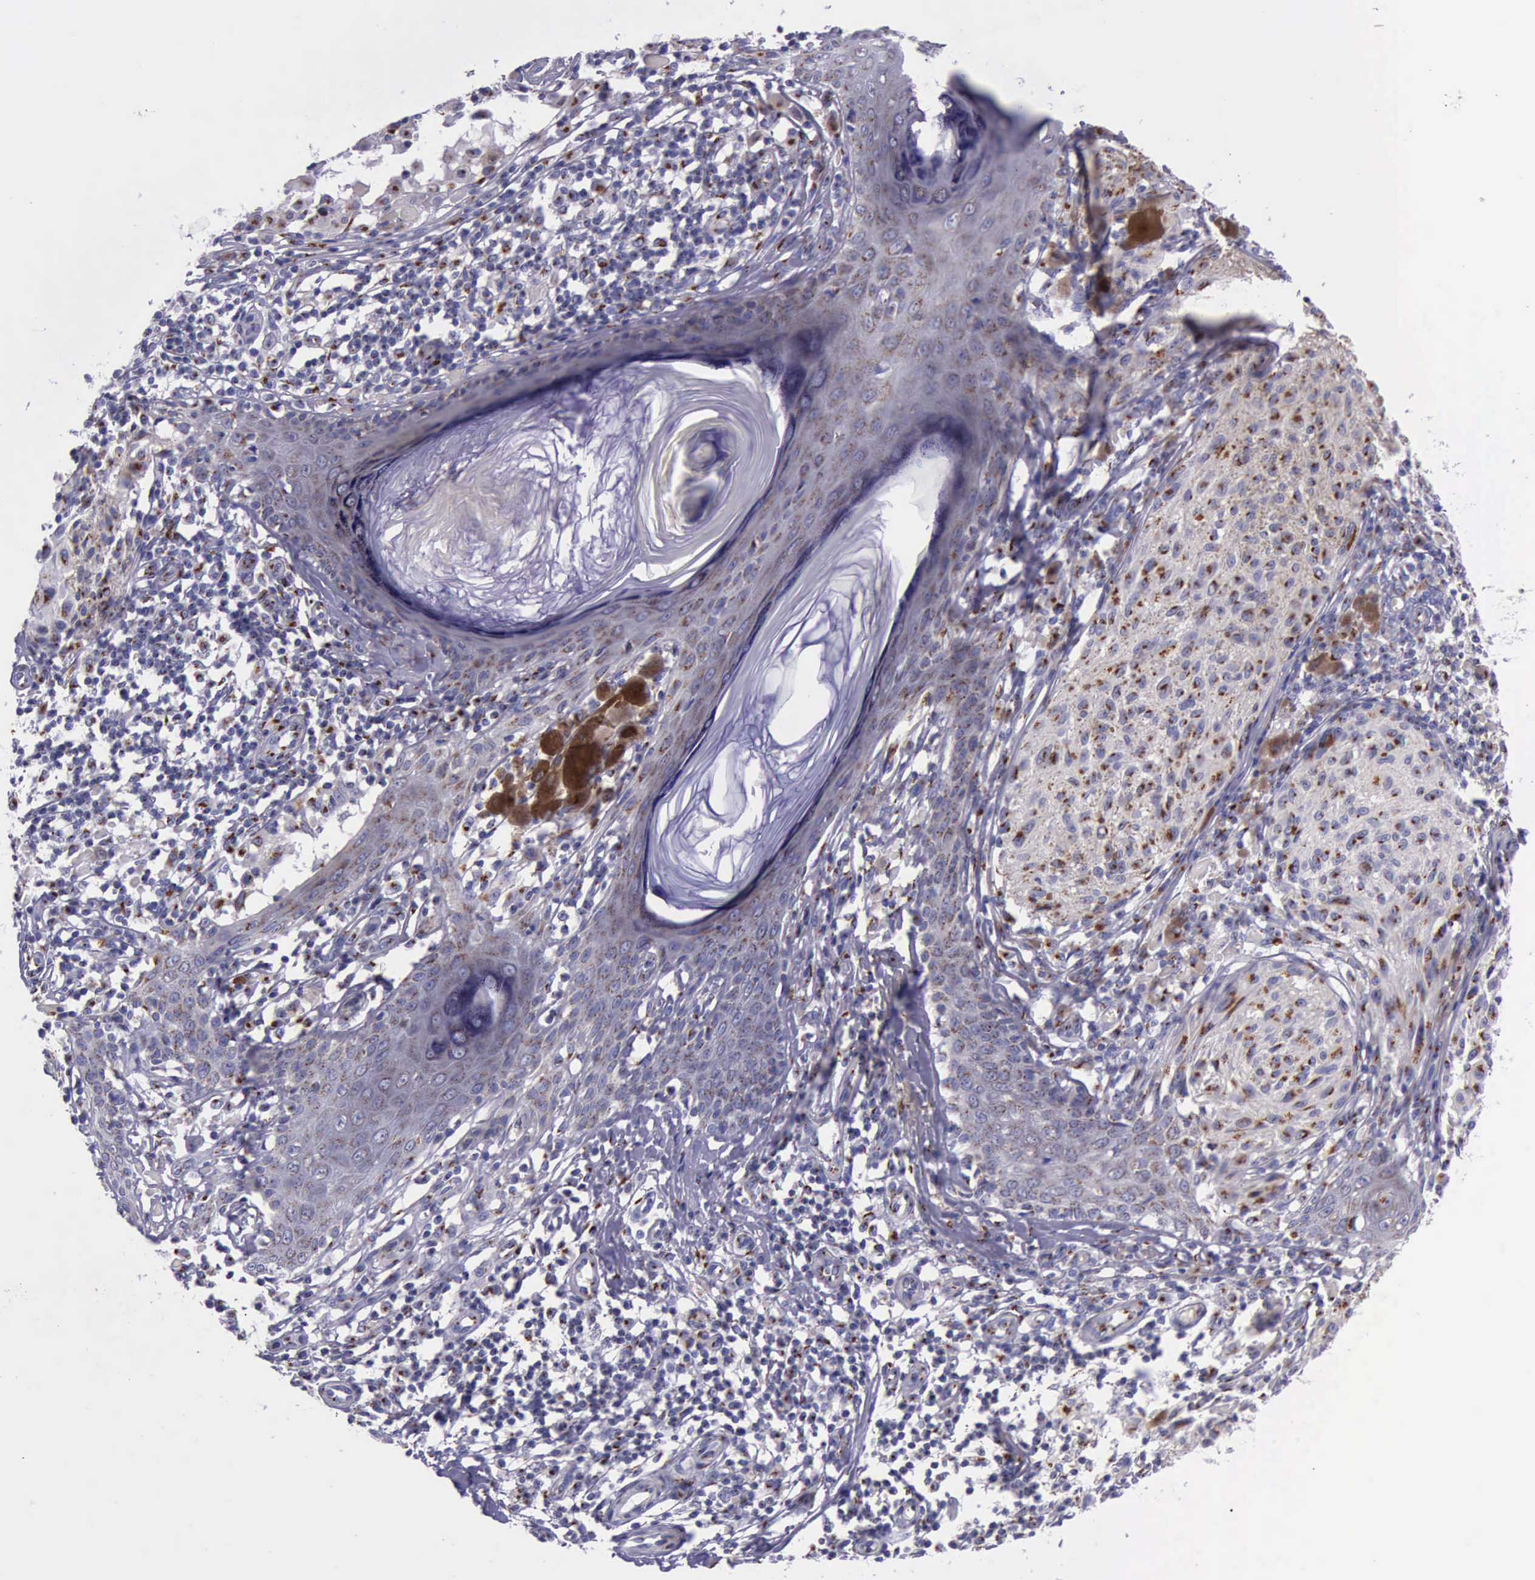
{"staining": {"intensity": "strong", "quantity": ">75%", "location": "cytoplasmic/membranous"}, "tissue": "melanoma", "cell_type": "Tumor cells", "image_type": "cancer", "snomed": [{"axis": "morphology", "description": "Malignant melanoma, NOS"}, {"axis": "topography", "description": "Skin"}], "caption": "Immunohistochemical staining of melanoma reveals high levels of strong cytoplasmic/membranous protein positivity in about >75% of tumor cells. Using DAB (brown) and hematoxylin (blue) stains, captured at high magnification using brightfield microscopy.", "gene": "GOLGA5", "patient": {"sex": "male", "age": 36}}